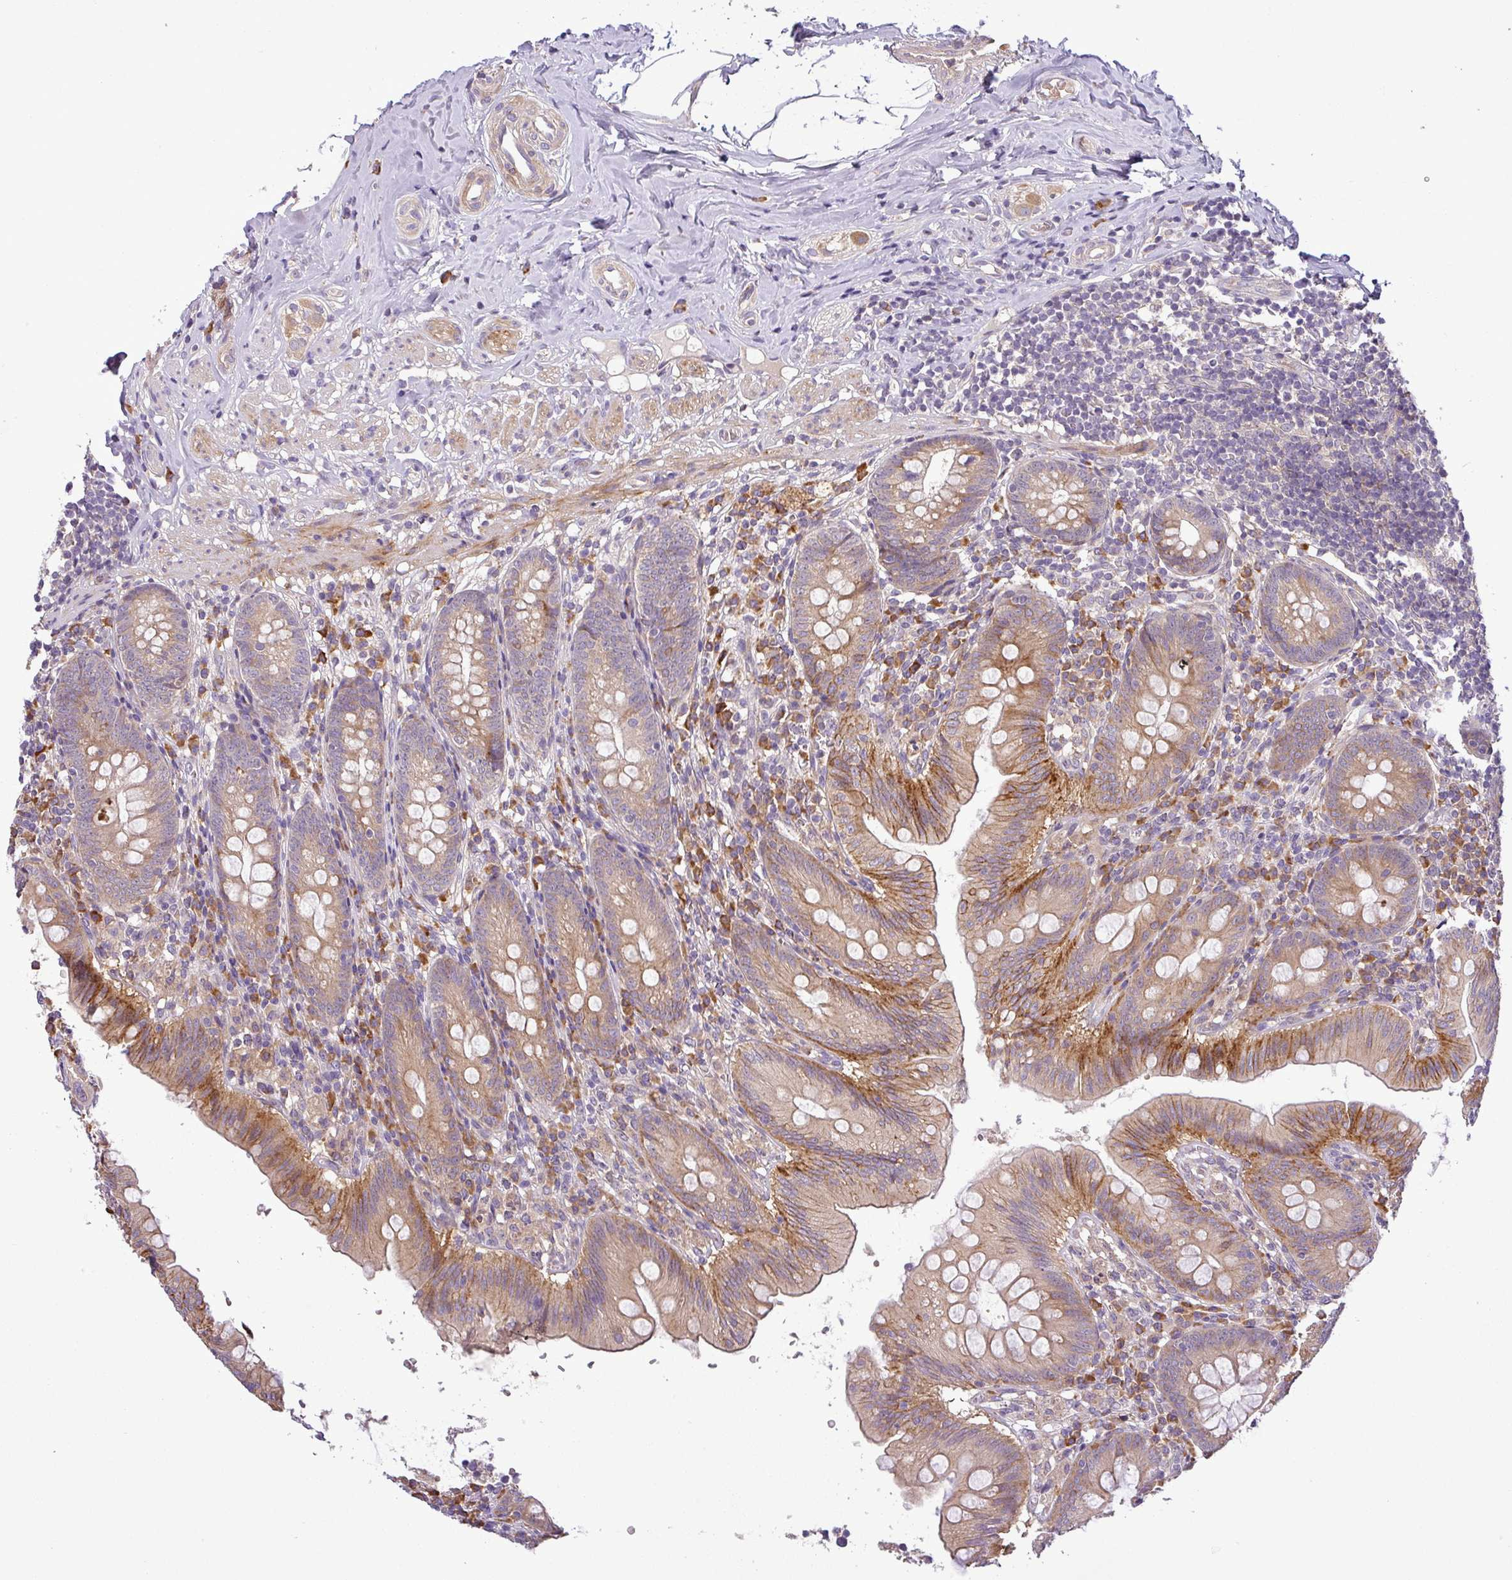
{"staining": {"intensity": "moderate", "quantity": "25%-75%", "location": "cytoplasmic/membranous"}, "tissue": "appendix", "cell_type": "Glandular cells", "image_type": "normal", "snomed": [{"axis": "morphology", "description": "Normal tissue, NOS"}, {"axis": "topography", "description": "Appendix"}], "caption": "Immunohistochemical staining of unremarkable human appendix displays 25%-75% levels of moderate cytoplasmic/membranous protein expression in approximately 25%-75% of glandular cells.", "gene": "MOCS3", "patient": {"sex": "male", "age": 55}}